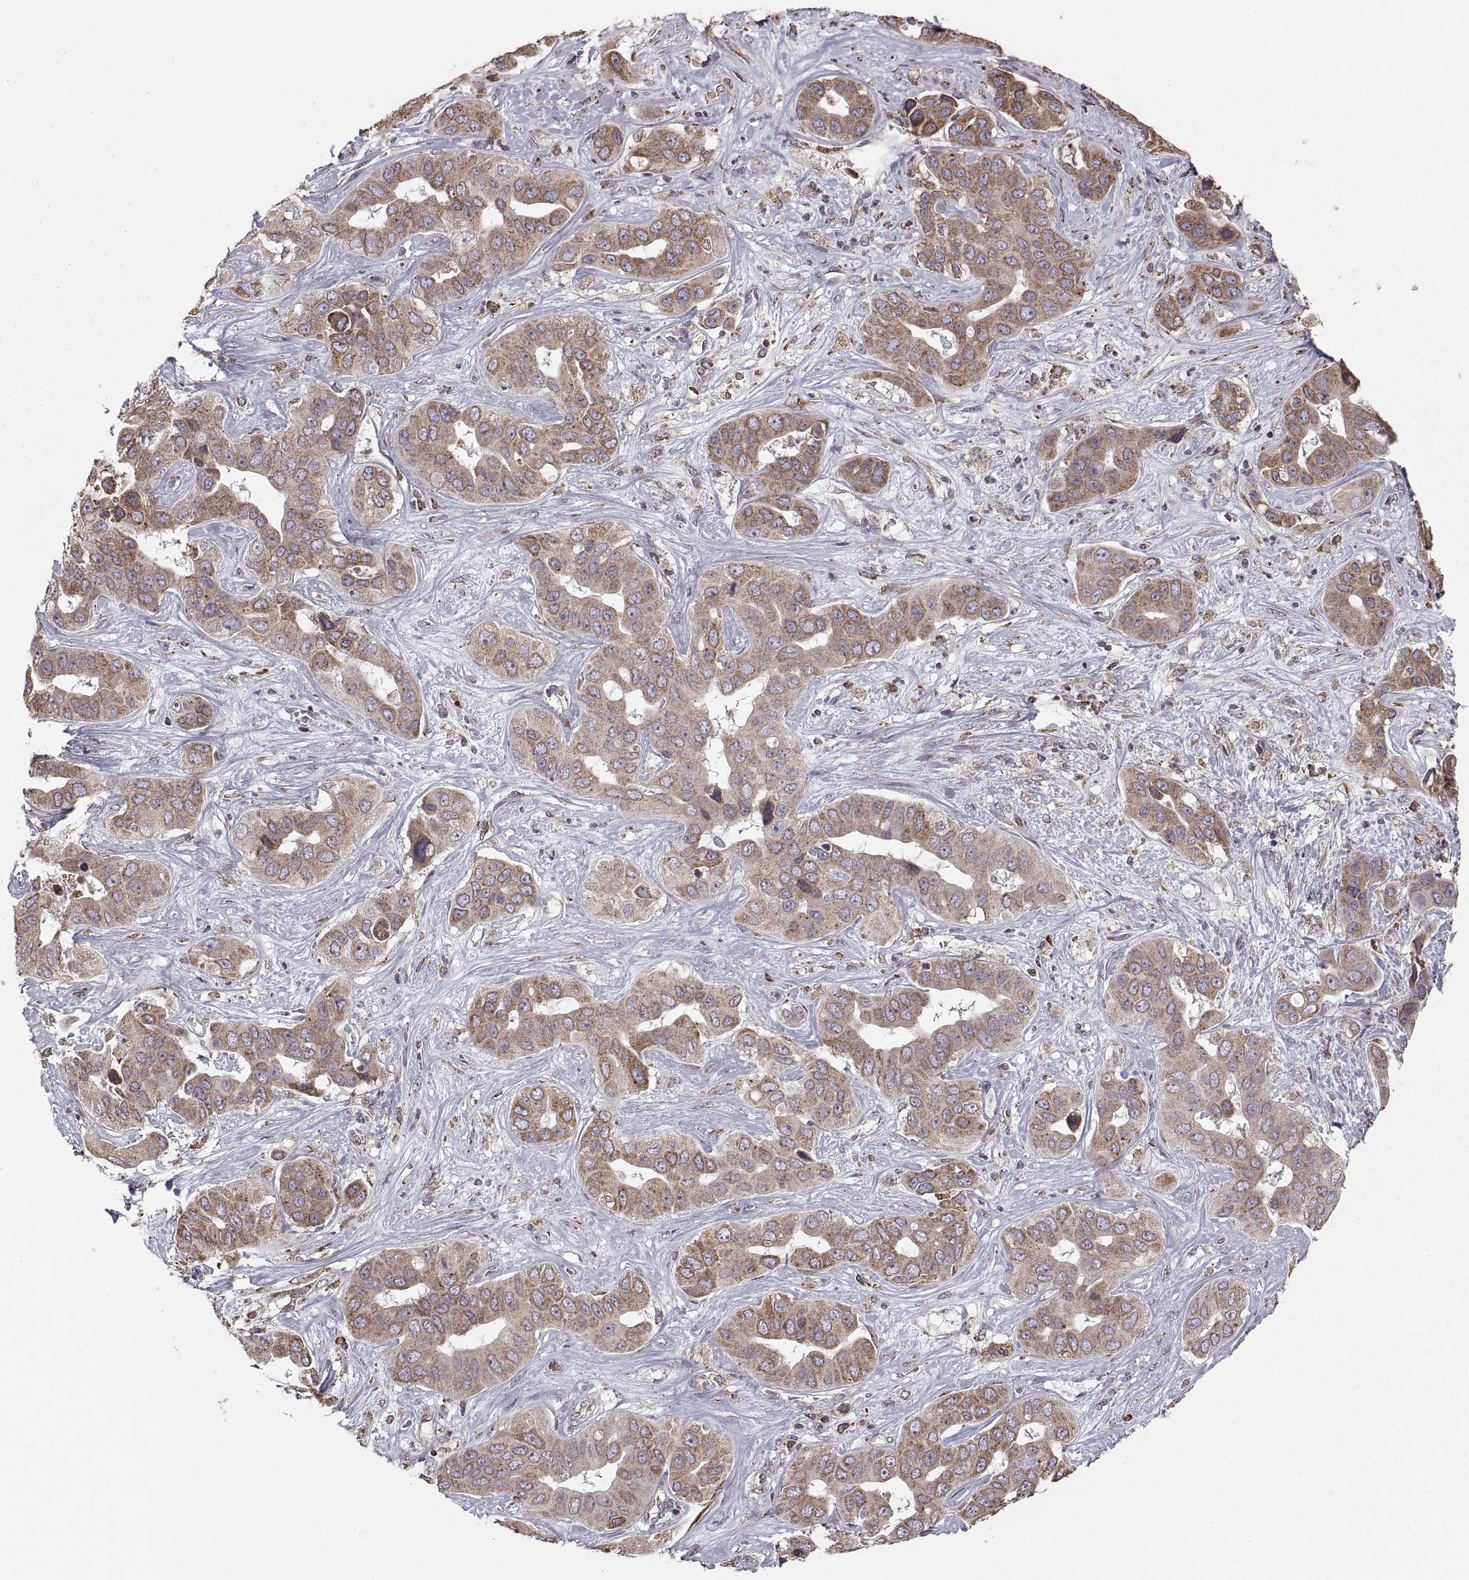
{"staining": {"intensity": "moderate", "quantity": ">75%", "location": "cytoplasmic/membranous"}, "tissue": "liver cancer", "cell_type": "Tumor cells", "image_type": "cancer", "snomed": [{"axis": "morphology", "description": "Cholangiocarcinoma"}, {"axis": "topography", "description": "Liver"}], "caption": "Immunohistochemical staining of liver cancer (cholangiocarcinoma) shows medium levels of moderate cytoplasmic/membranous staining in approximately >75% of tumor cells.", "gene": "PDIA3", "patient": {"sex": "female", "age": 52}}